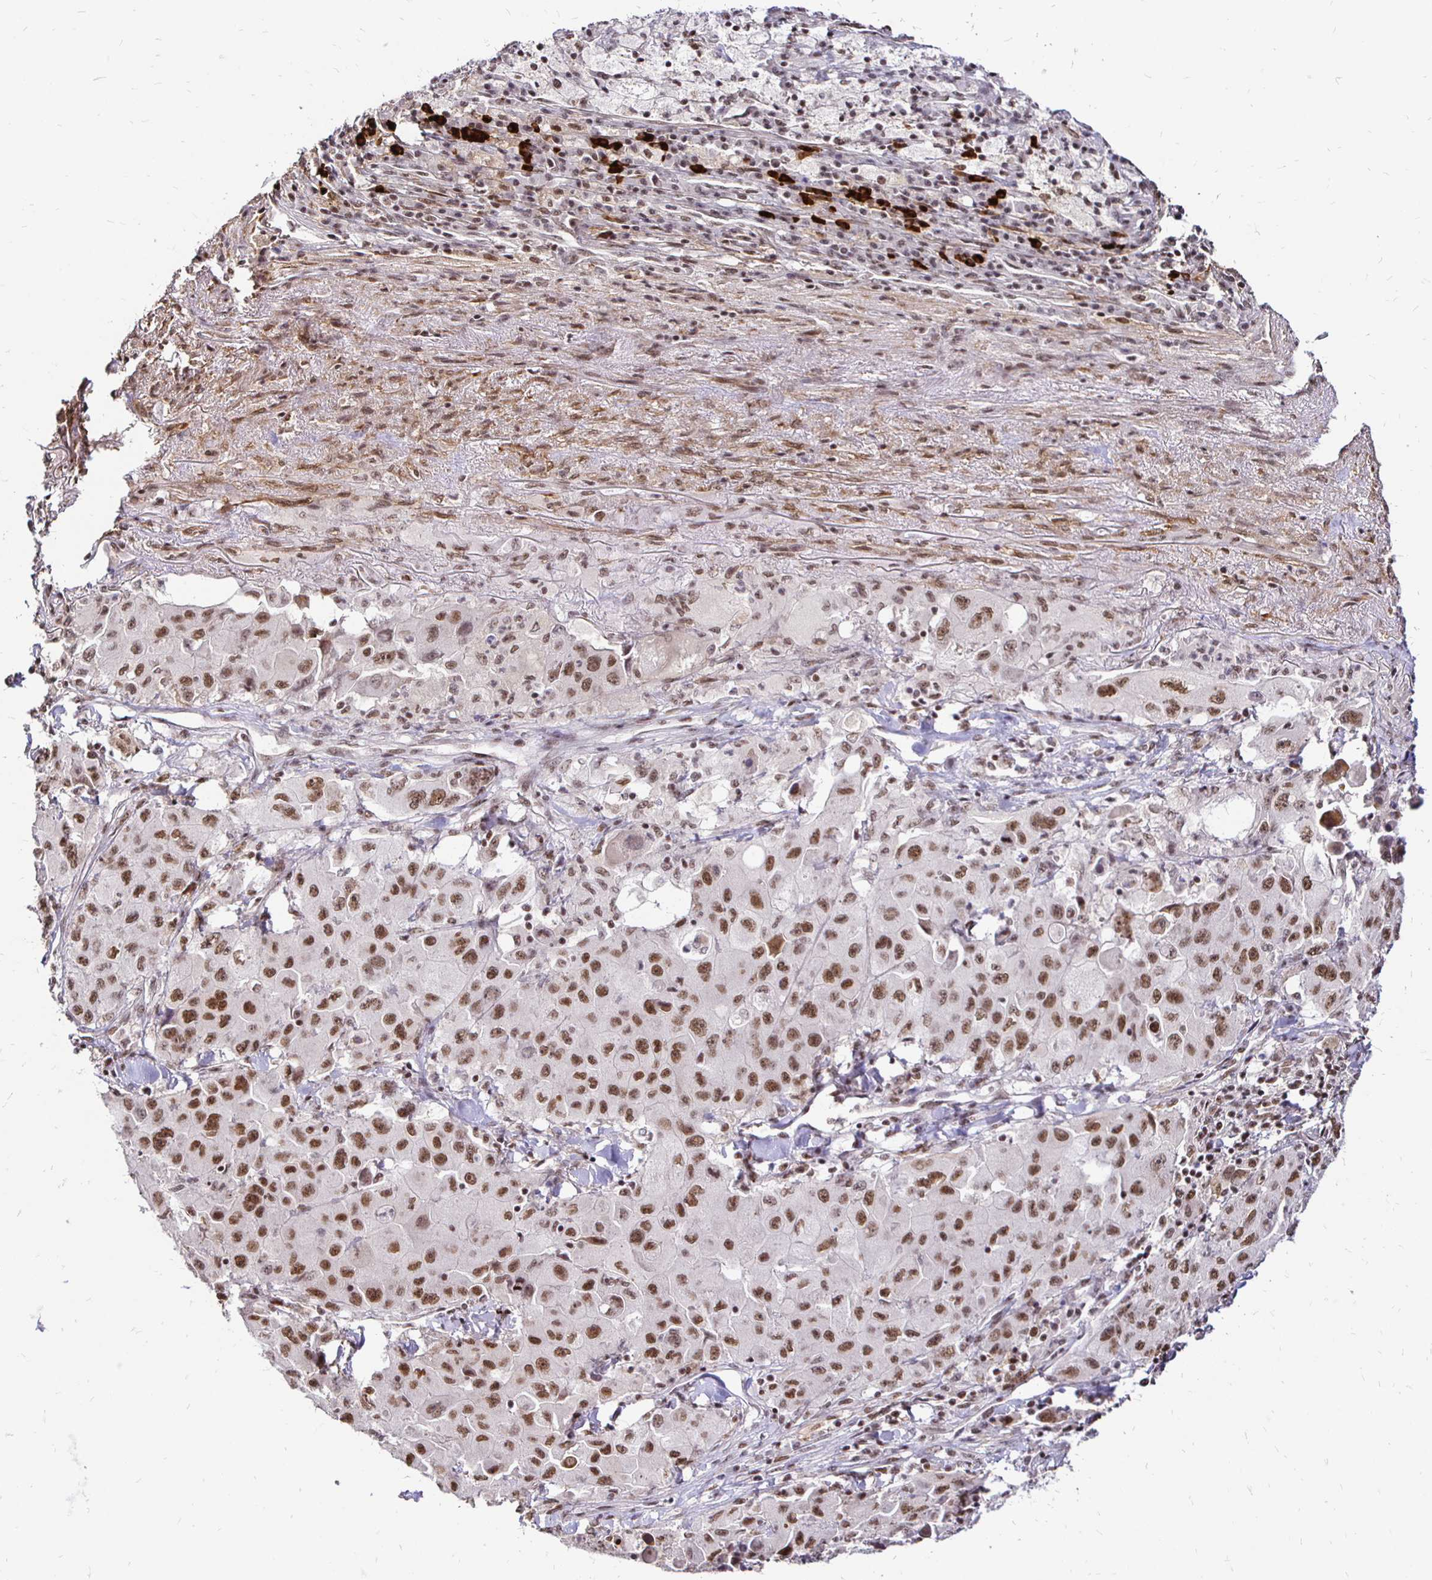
{"staining": {"intensity": "moderate", "quantity": ">75%", "location": "nuclear"}, "tissue": "lung cancer", "cell_type": "Tumor cells", "image_type": "cancer", "snomed": [{"axis": "morphology", "description": "Squamous cell carcinoma, NOS"}, {"axis": "topography", "description": "Lung"}], "caption": "Tumor cells show moderate nuclear staining in about >75% of cells in squamous cell carcinoma (lung).", "gene": "SIN3A", "patient": {"sex": "male", "age": 63}}